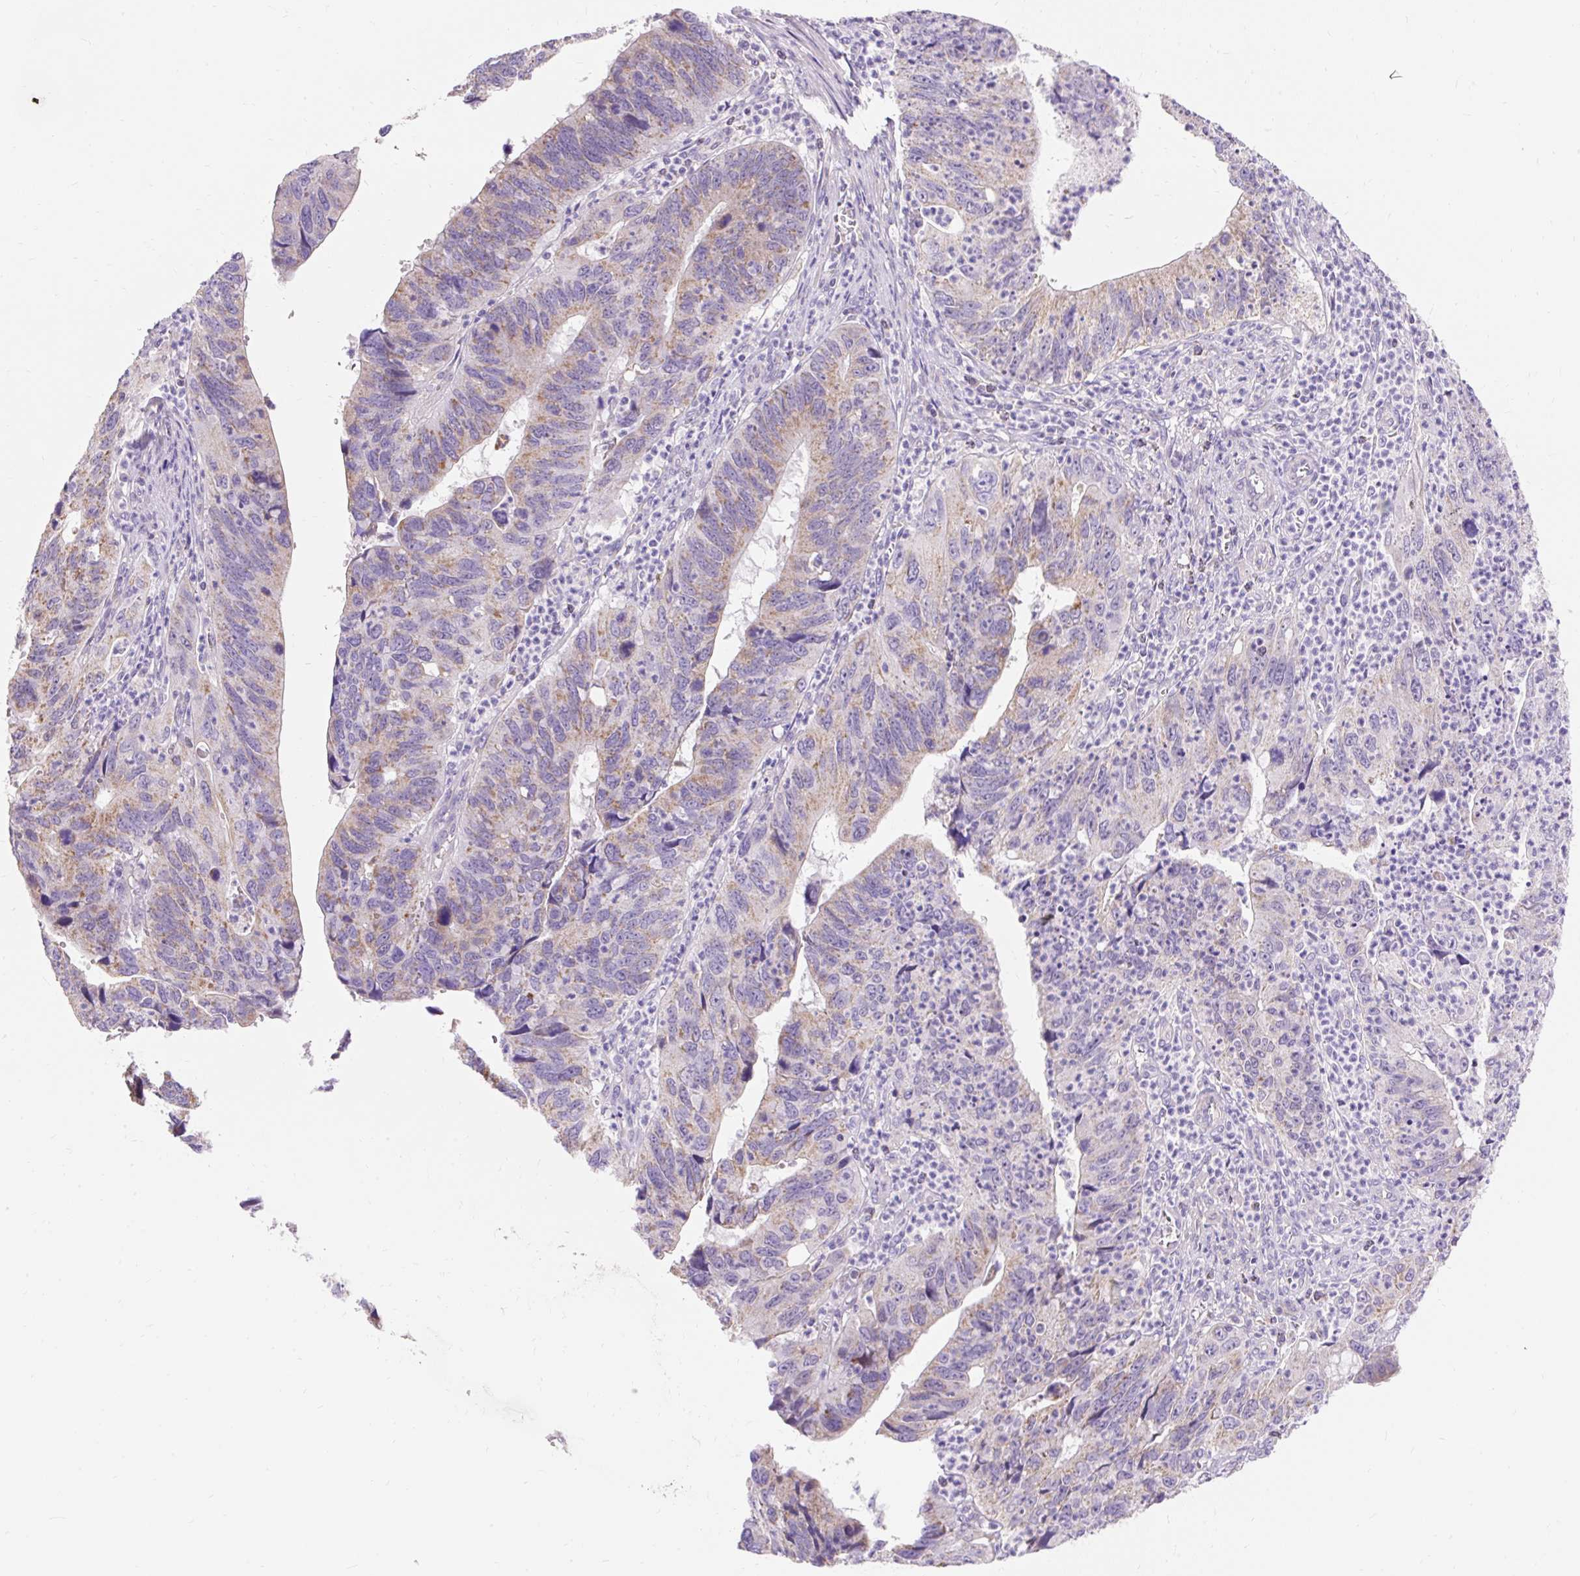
{"staining": {"intensity": "moderate", "quantity": "25%-75%", "location": "cytoplasmic/membranous"}, "tissue": "stomach cancer", "cell_type": "Tumor cells", "image_type": "cancer", "snomed": [{"axis": "morphology", "description": "Adenocarcinoma, NOS"}, {"axis": "topography", "description": "Stomach"}], "caption": "Immunohistochemistry histopathology image of neoplastic tissue: adenocarcinoma (stomach) stained using immunohistochemistry (IHC) exhibits medium levels of moderate protein expression localized specifically in the cytoplasmic/membranous of tumor cells, appearing as a cytoplasmic/membranous brown color.", "gene": "PMAIP1", "patient": {"sex": "male", "age": 59}}